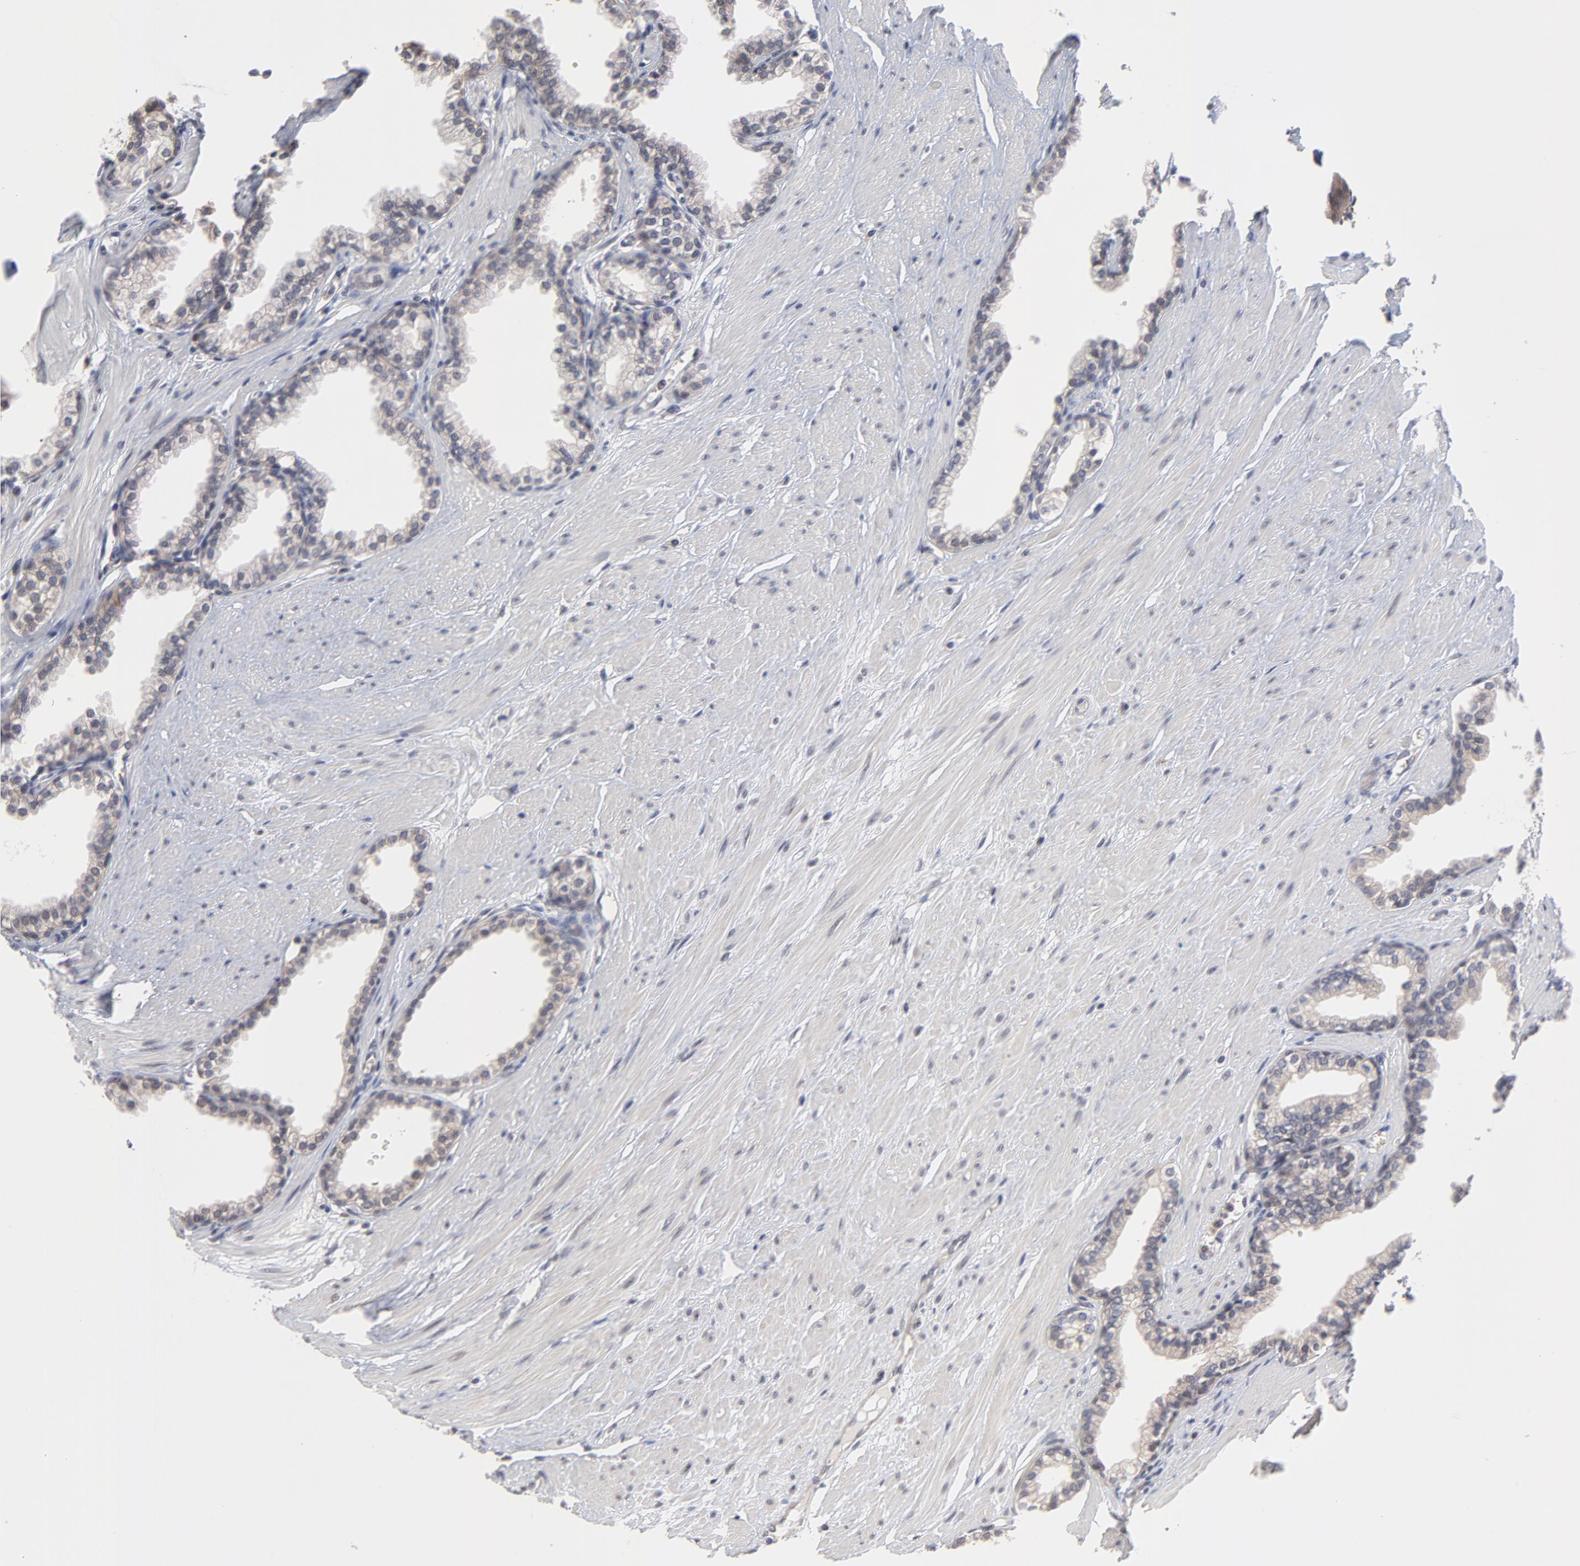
{"staining": {"intensity": "weak", "quantity": ">75%", "location": "cytoplasmic/membranous"}, "tissue": "prostate", "cell_type": "Glandular cells", "image_type": "normal", "snomed": [{"axis": "morphology", "description": "Normal tissue, NOS"}, {"axis": "topography", "description": "Prostate"}], "caption": "Immunohistochemistry staining of benign prostate, which shows low levels of weak cytoplasmic/membranous expression in about >75% of glandular cells indicating weak cytoplasmic/membranous protein staining. The staining was performed using DAB (3,3'-diaminobenzidine) (brown) for protein detection and nuclei were counterstained in hematoxylin (blue).", "gene": "ZNF157", "patient": {"sex": "male", "age": 64}}